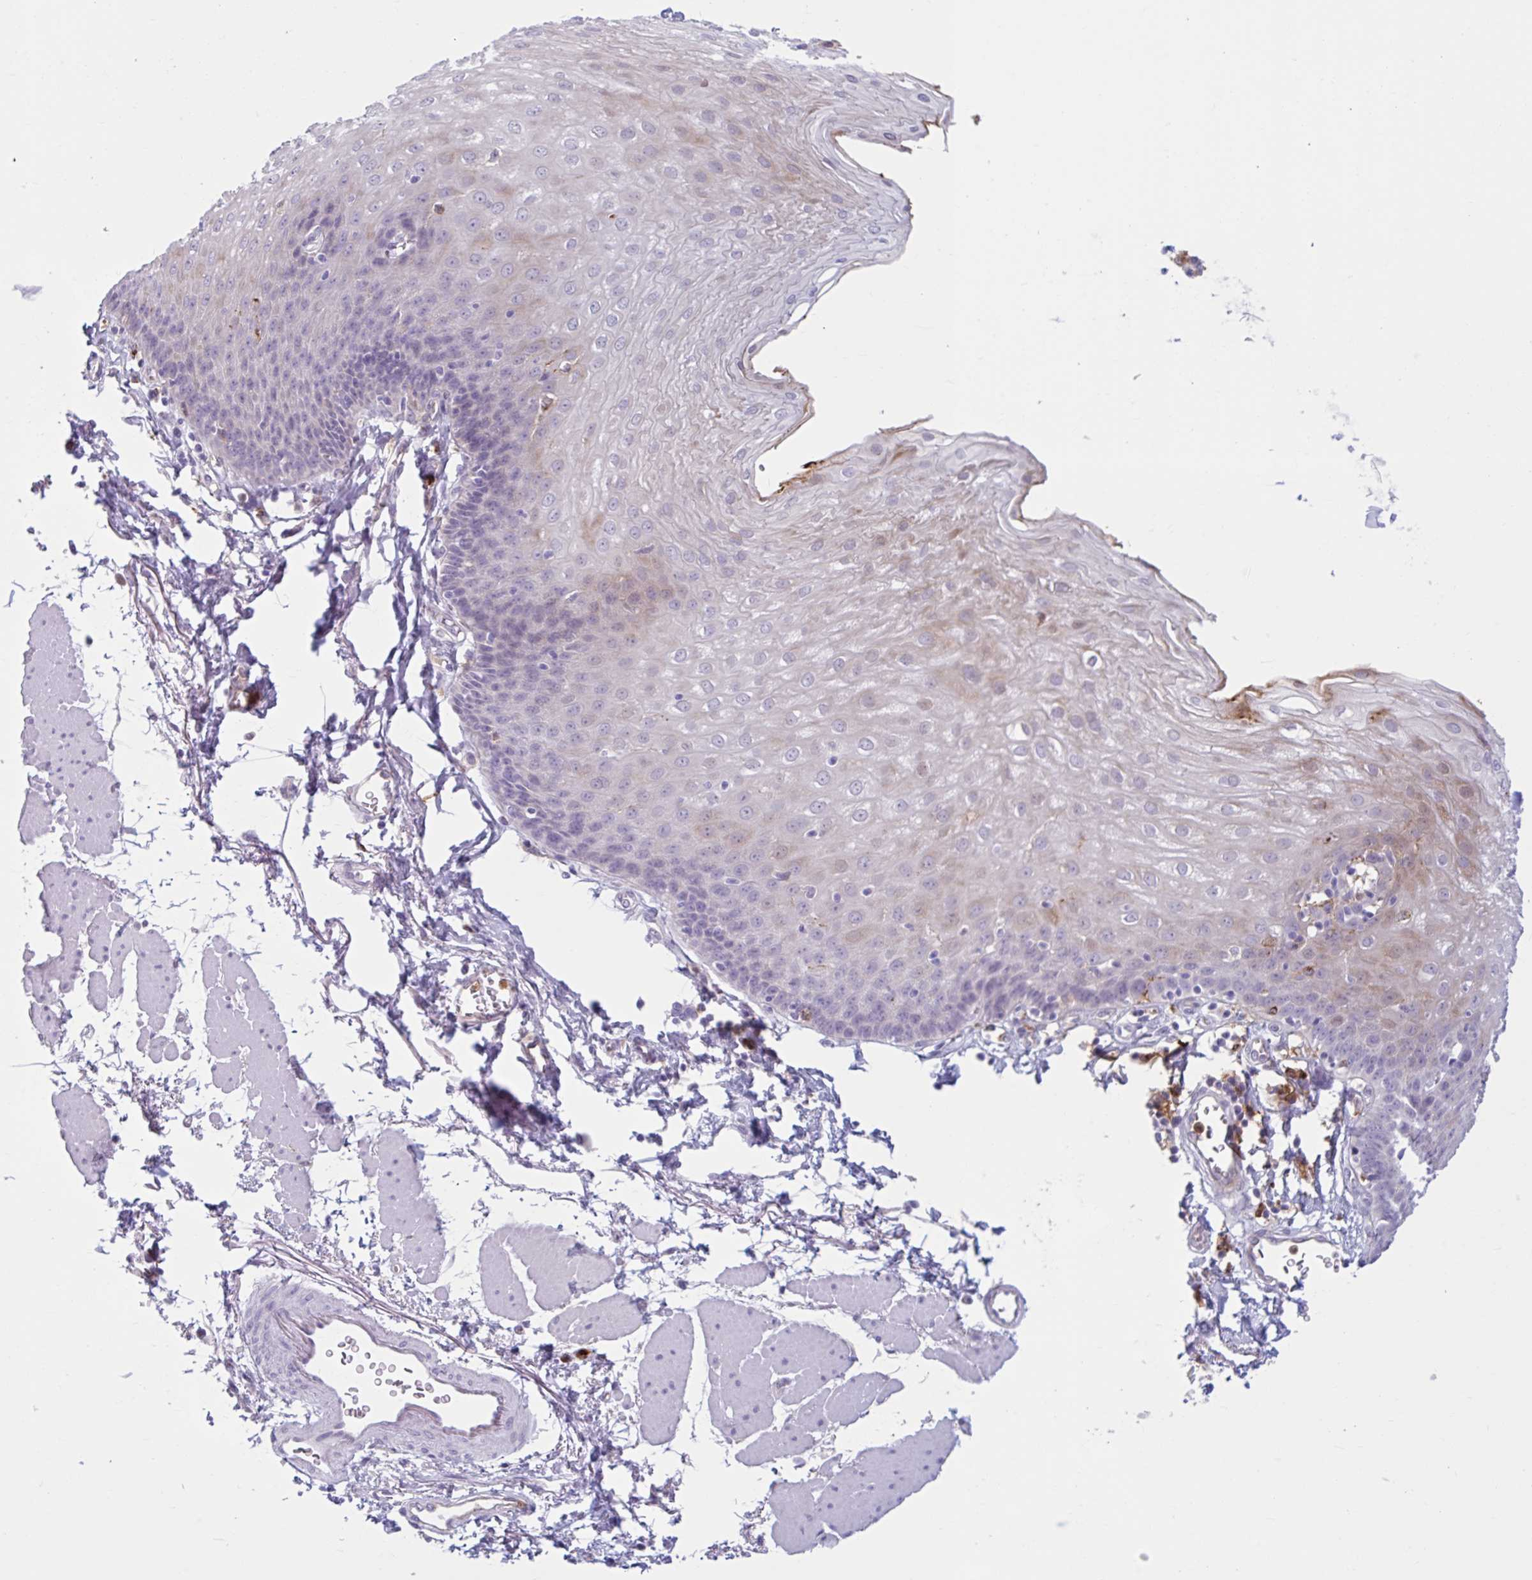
{"staining": {"intensity": "weak", "quantity": "<25%", "location": "cytoplasmic/membranous"}, "tissue": "esophagus", "cell_type": "Squamous epithelial cells", "image_type": "normal", "snomed": [{"axis": "morphology", "description": "Normal tissue, NOS"}, {"axis": "topography", "description": "Esophagus"}], "caption": "Immunohistochemistry micrograph of normal esophagus: human esophagus stained with DAB (3,3'-diaminobenzidine) exhibits no significant protein staining in squamous epithelial cells.", "gene": "CEP120", "patient": {"sex": "female", "age": 81}}